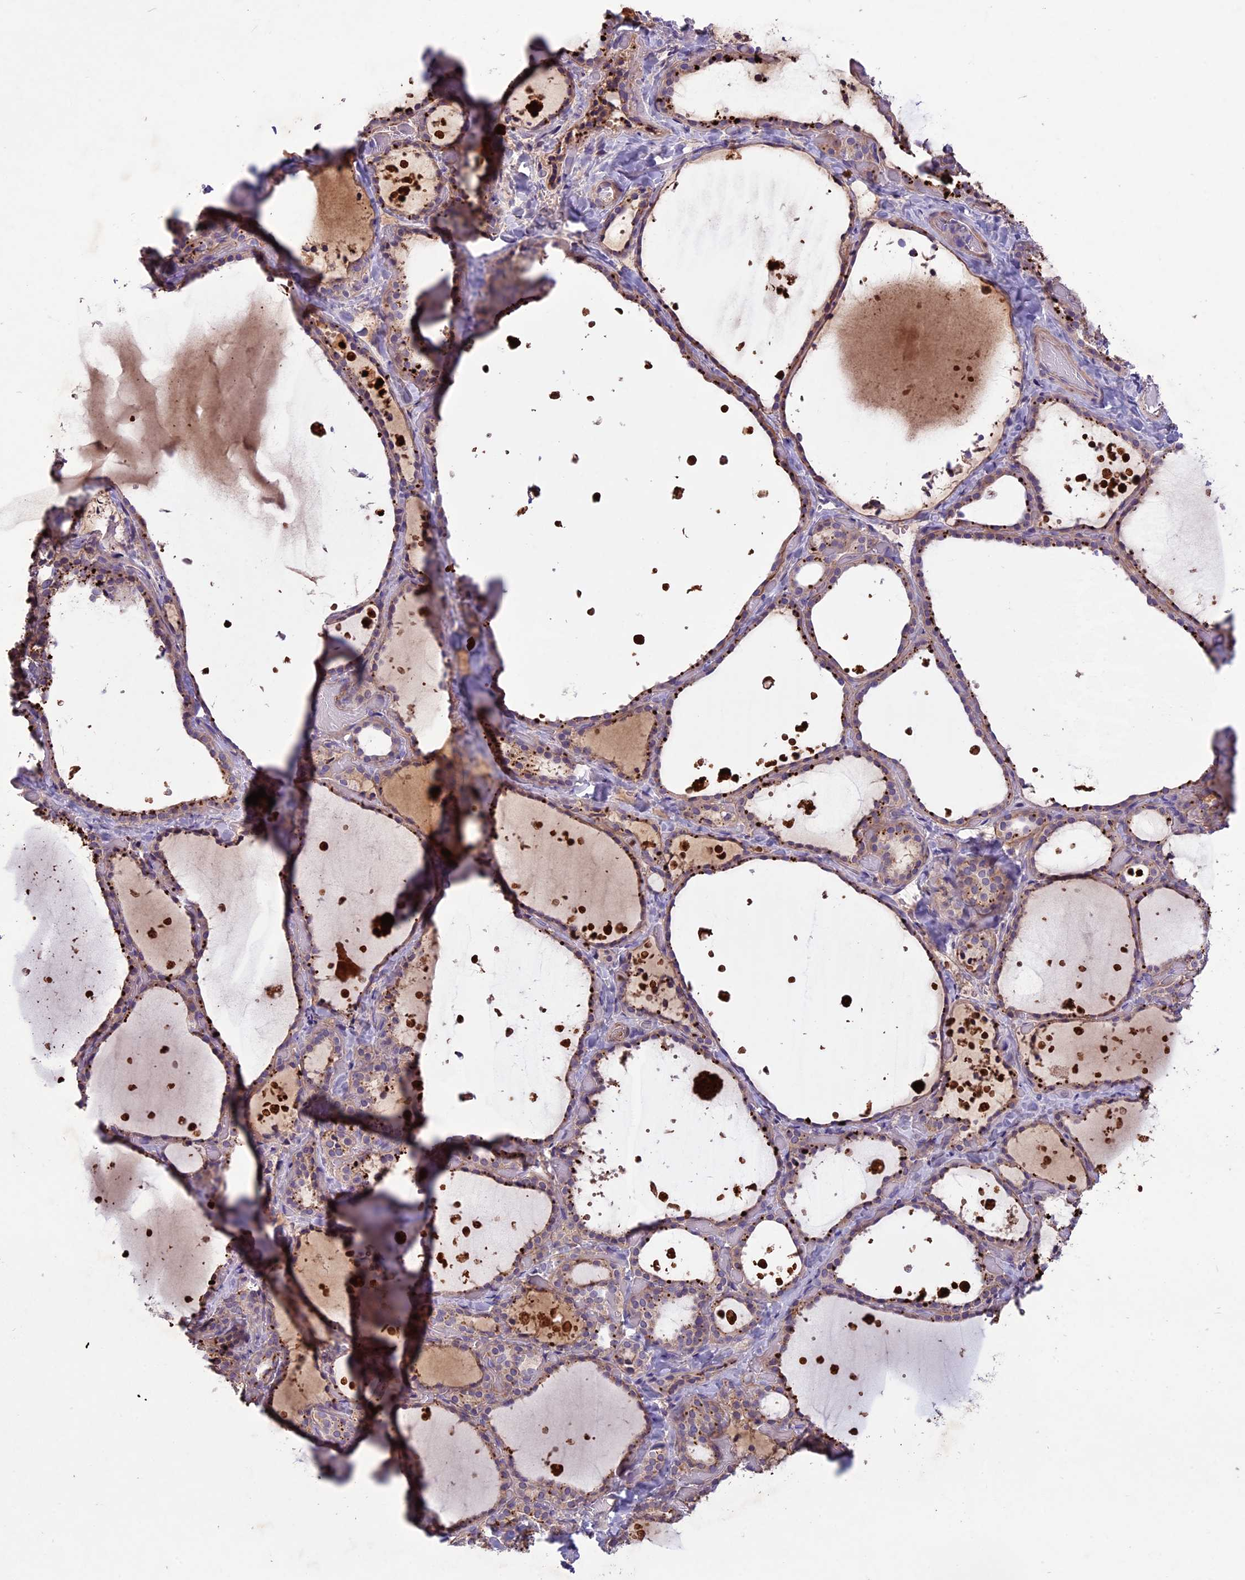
{"staining": {"intensity": "moderate", "quantity": "25%-75%", "location": "cytoplasmic/membranous"}, "tissue": "thyroid gland", "cell_type": "Glandular cells", "image_type": "normal", "snomed": [{"axis": "morphology", "description": "Normal tissue, NOS"}, {"axis": "topography", "description": "Thyroid gland"}], "caption": "DAB (3,3'-diaminobenzidine) immunohistochemical staining of unremarkable human thyroid gland displays moderate cytoplasmic/membranous protein staining in about 25%-75% of glandular cells. Immunohistochemistry stains the protein of interest in brown and the nuclei are stained blue.", "gene": "ADO", "patient": {"sex": "female", "age": 44}}